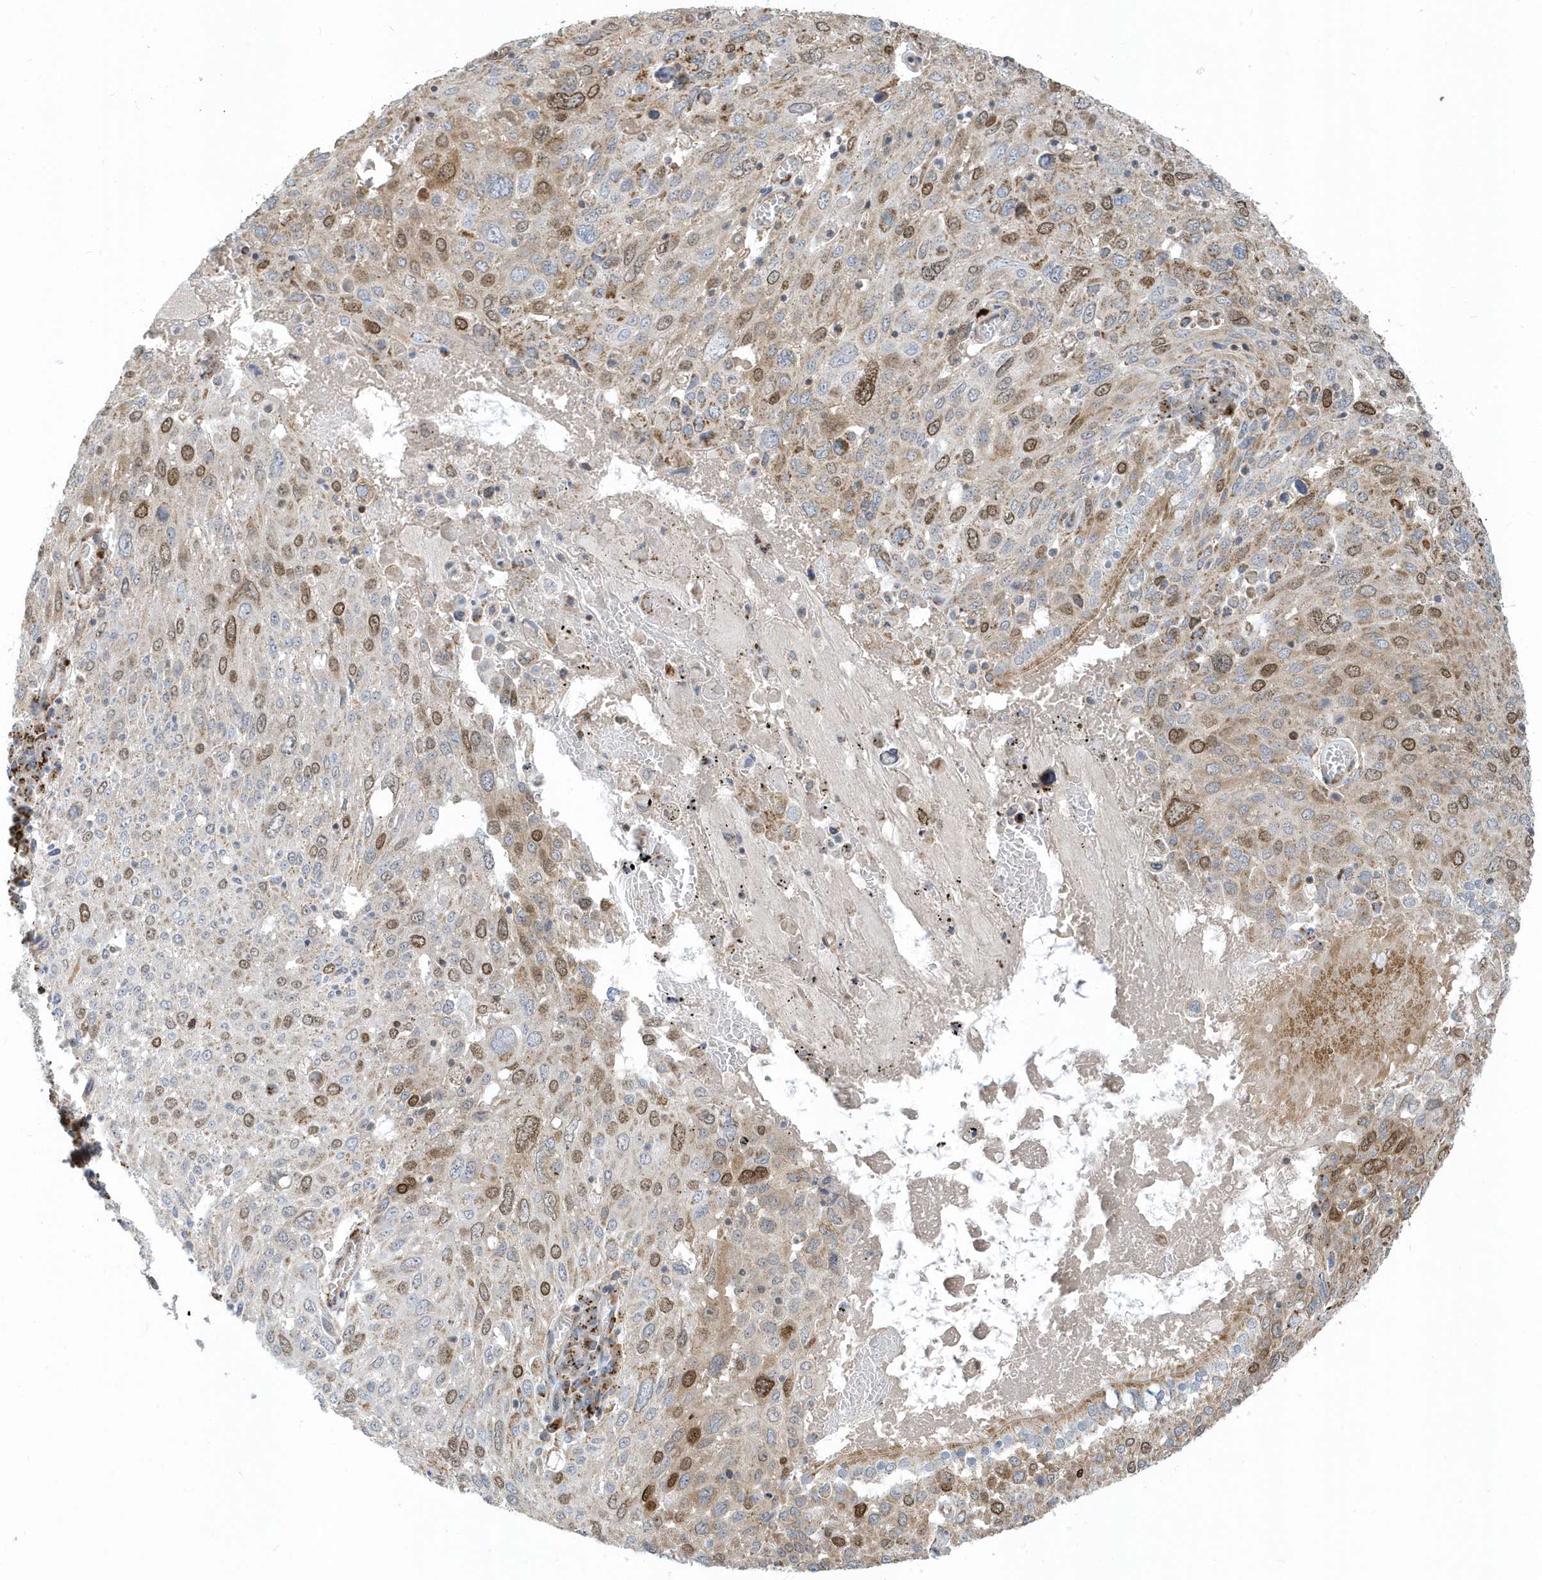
{"staining": {"intensity": "moderate", "quantity": "<25%", "location": "nuclear"}, "tissue": "lung cancer", "cell_type": "Tumor cells", "image_type": "cancer", "snomed": [{"axis": "morphology", "description": "Squamous cell carcinoma, NOS"}, {"axis": "topography", "description": "Lung"}], "caption": "Immunohistochemistry (IHC) photomicrograph of neoplastic tissue: human squamous cell carcinoma (lung) stained using immunohistochemistry (IHC) shows low levels of moderate protein expression localized specifically in the nuclear of tumor cells, appearing as a nuclear brown color.", "gene": "HRH4", "patient": {"sex": "male", "age": 65}}